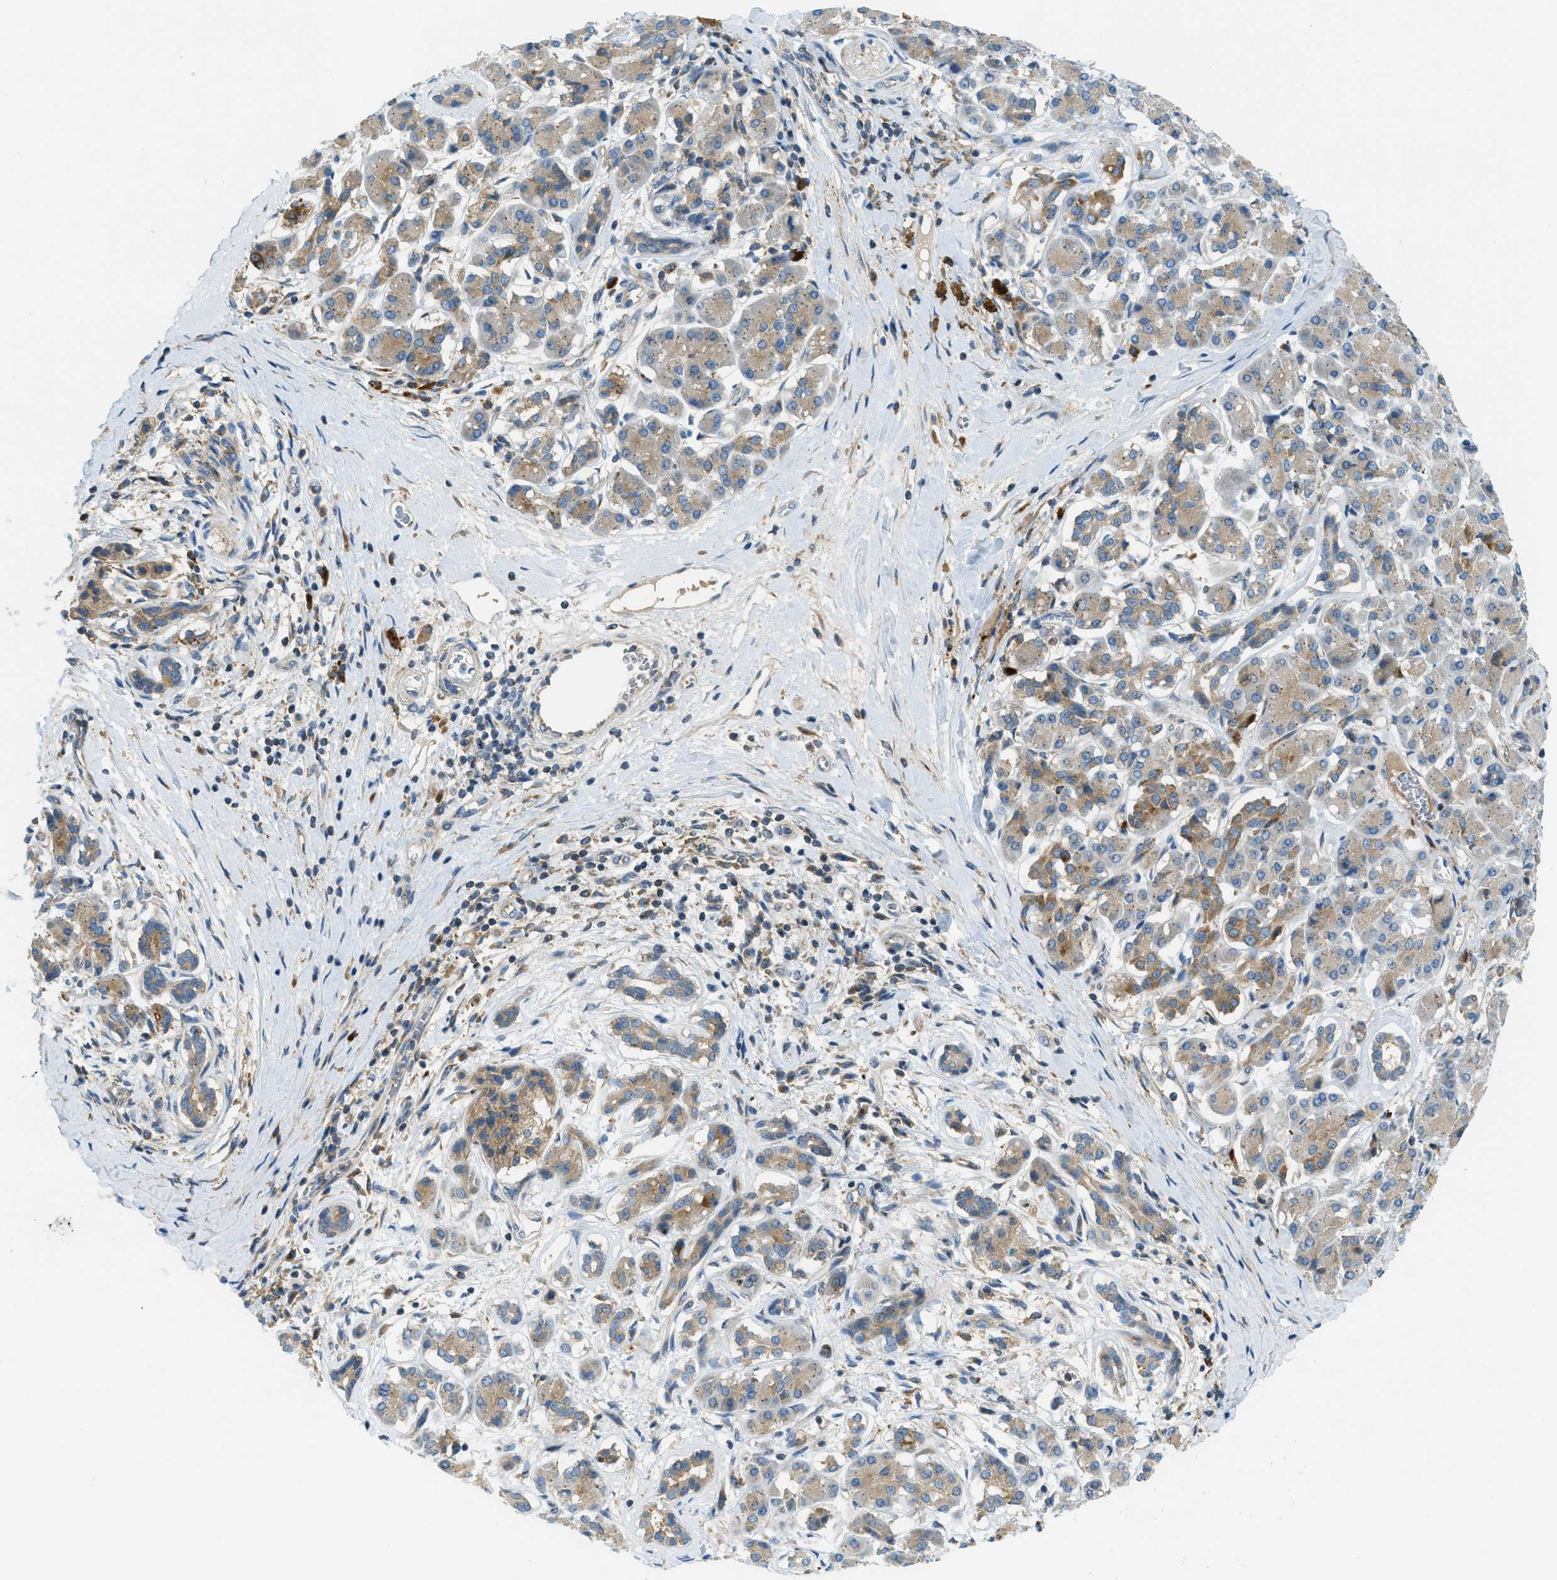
{"staining": {"intensity": "moderate", "quantity": ">75%", "location": "cytoplasmic/membranous"}, "tissue": "pancreatic cancer", "cell_type": "Tumor cells", "image_type": "cancer", "snomed": [{"axis": "morphology", "description": "Adenocarcinoma, NOS"}, {"axis": "topography", "description": "Pancreas"}], "caption": "Protein analysis of adenocarcinoma (pancreatic) tissue shows moderate cytoplasmic/membranous expression in approximately >75% of tumor cells.", "gene": "RFFL", "patient": {"sex": "male", "age": 55}}